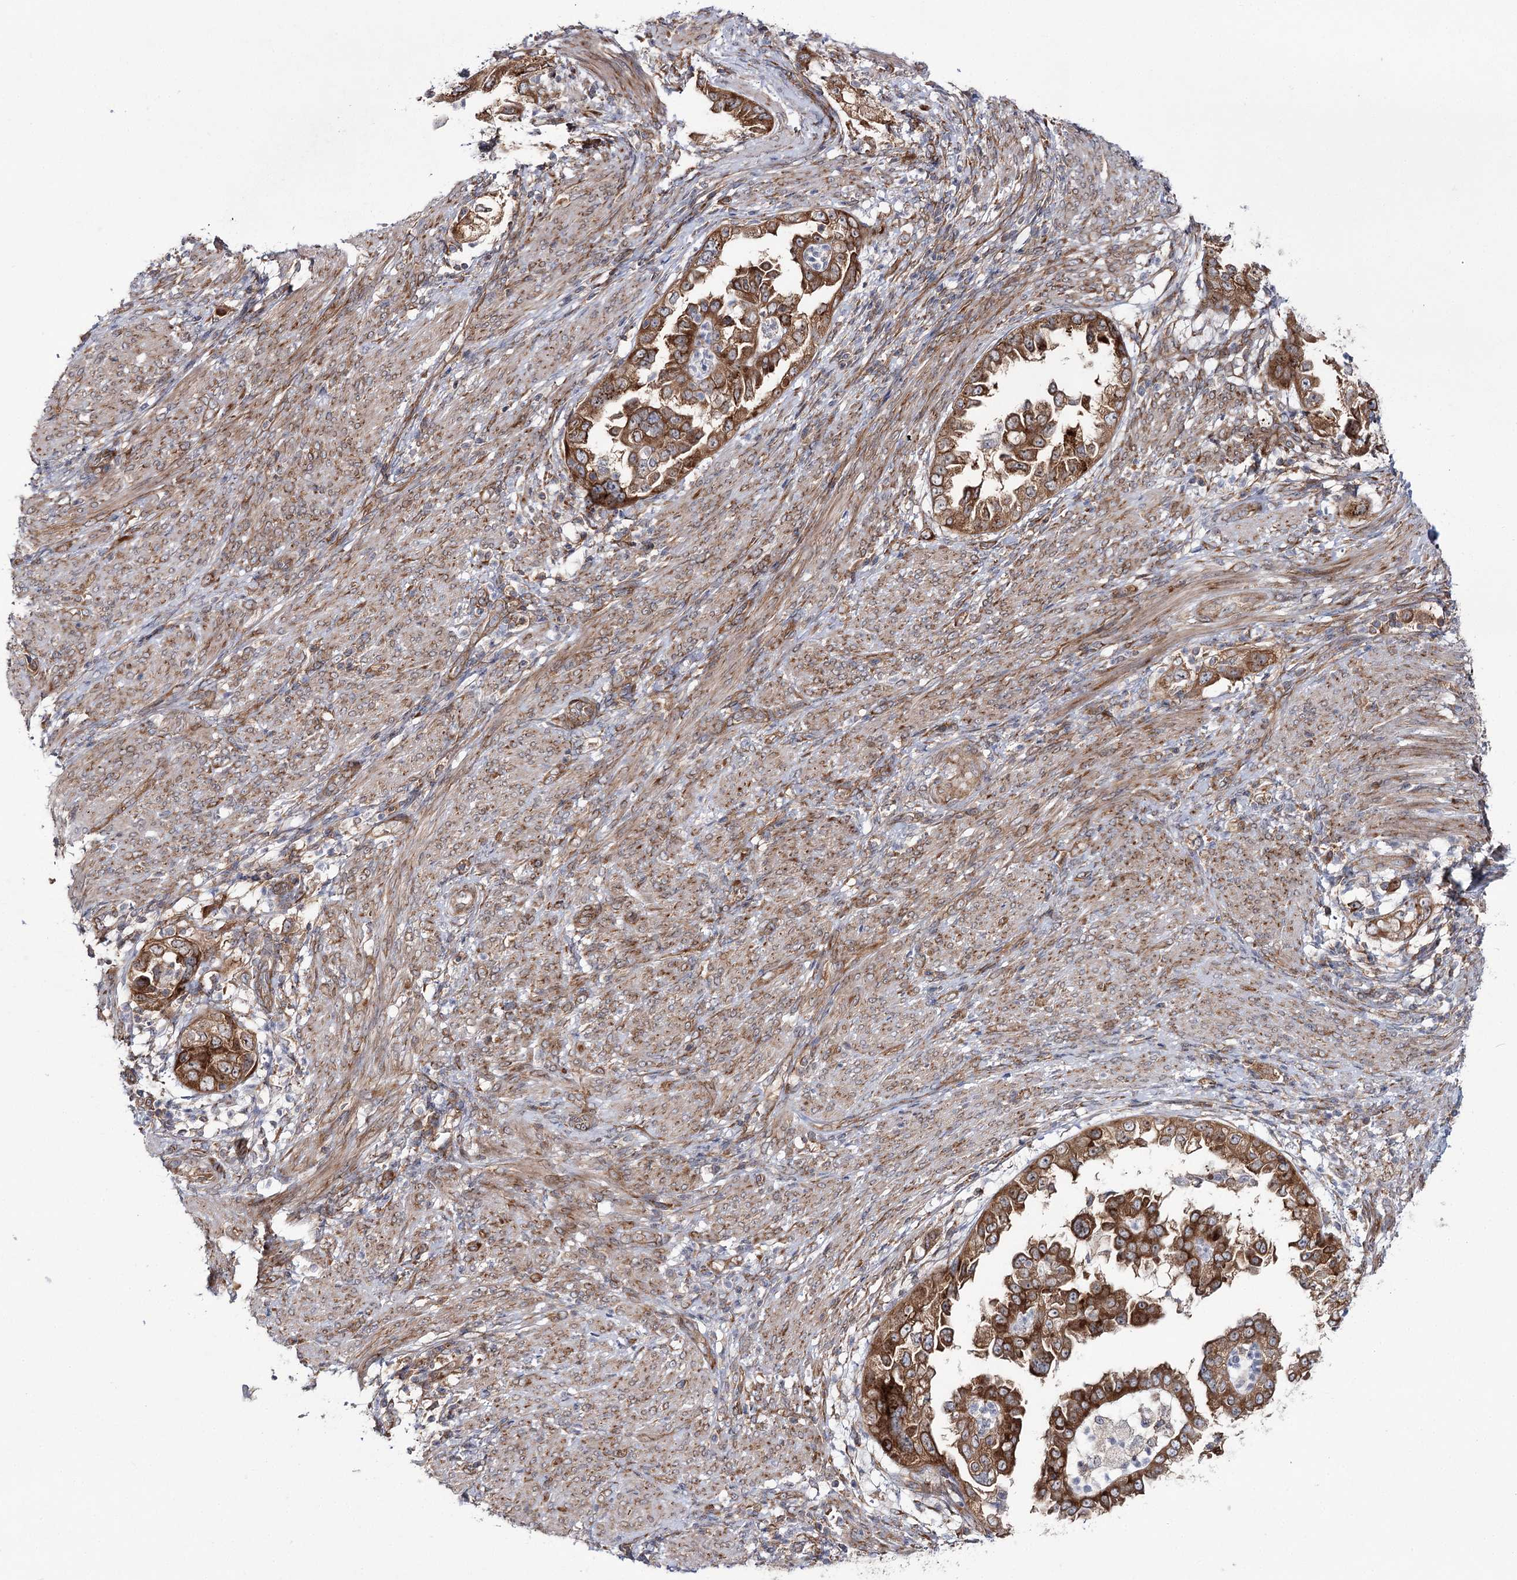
{"staining": {"intensity": "moderate", "quantity": ">75%", "location": "cytoplasmic/membranous"}, "tissue": "endometrial cancer", "cell_type": "Tumor cells", "image_type": "cancer", "snomed": [{"axis": "morphology", "description": "Adenocarcinoma, NOS"}, {"axis": "topography", "description": "Endometrium"}], "caption": "Immunohistochemistry (IHC) of human adenocarcinoma (endometrial) displays medium levels of moderate cytoplasmic/membranous positivity in about >75% of tumor cells.", "gene": "VWA2", "patient": {"sex": "female", "age": 85}}